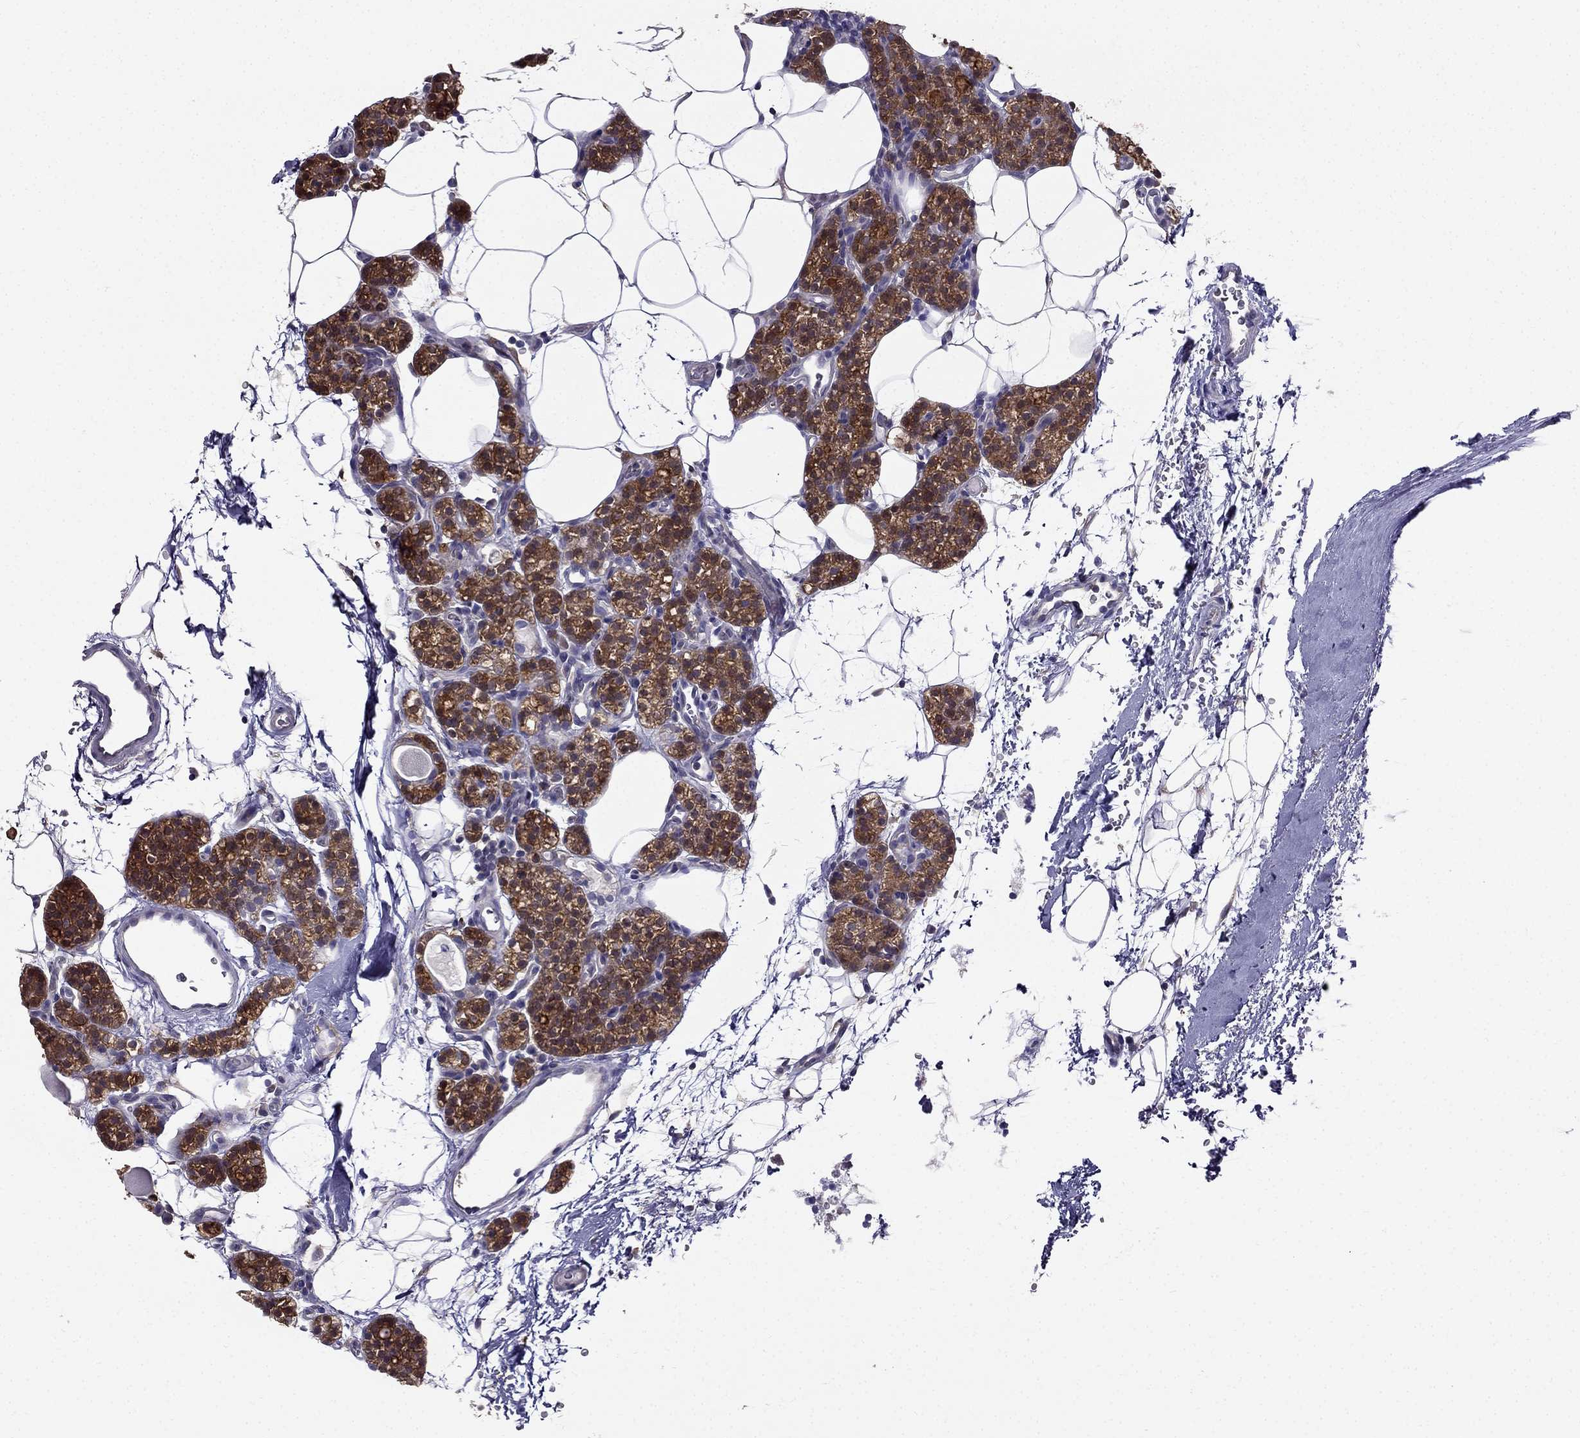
{"staining": {"intensity": "strong", "quantity": "25%-75%", "location": "cytoplasmic/membranous"}, "tissue": "parathyroid gland", "cell_type": "Glandular cells", "image_type": "normal", "snomed": [{"axis": "morphology", "description": "Normal tissue, NOS"}, {"axis": "topography", "description": "Parathyroid gland"}], "caption": "Immunohistochemistry staining of unremarkable parathyroid gland, which displays high levels of strong cytoplasmic/membranous staining in approximately 25%-75% of glandular cells indicating strong cytoplasmic/membranous protein staining. The staining was performed using DAB (3,3'-diaminobenzidine) (brown) for protein detection and nuclei were counterstained in hematoxylin (blue).", "gene": "AS3MT", "patient": {"sex": "female", "age": 67}}